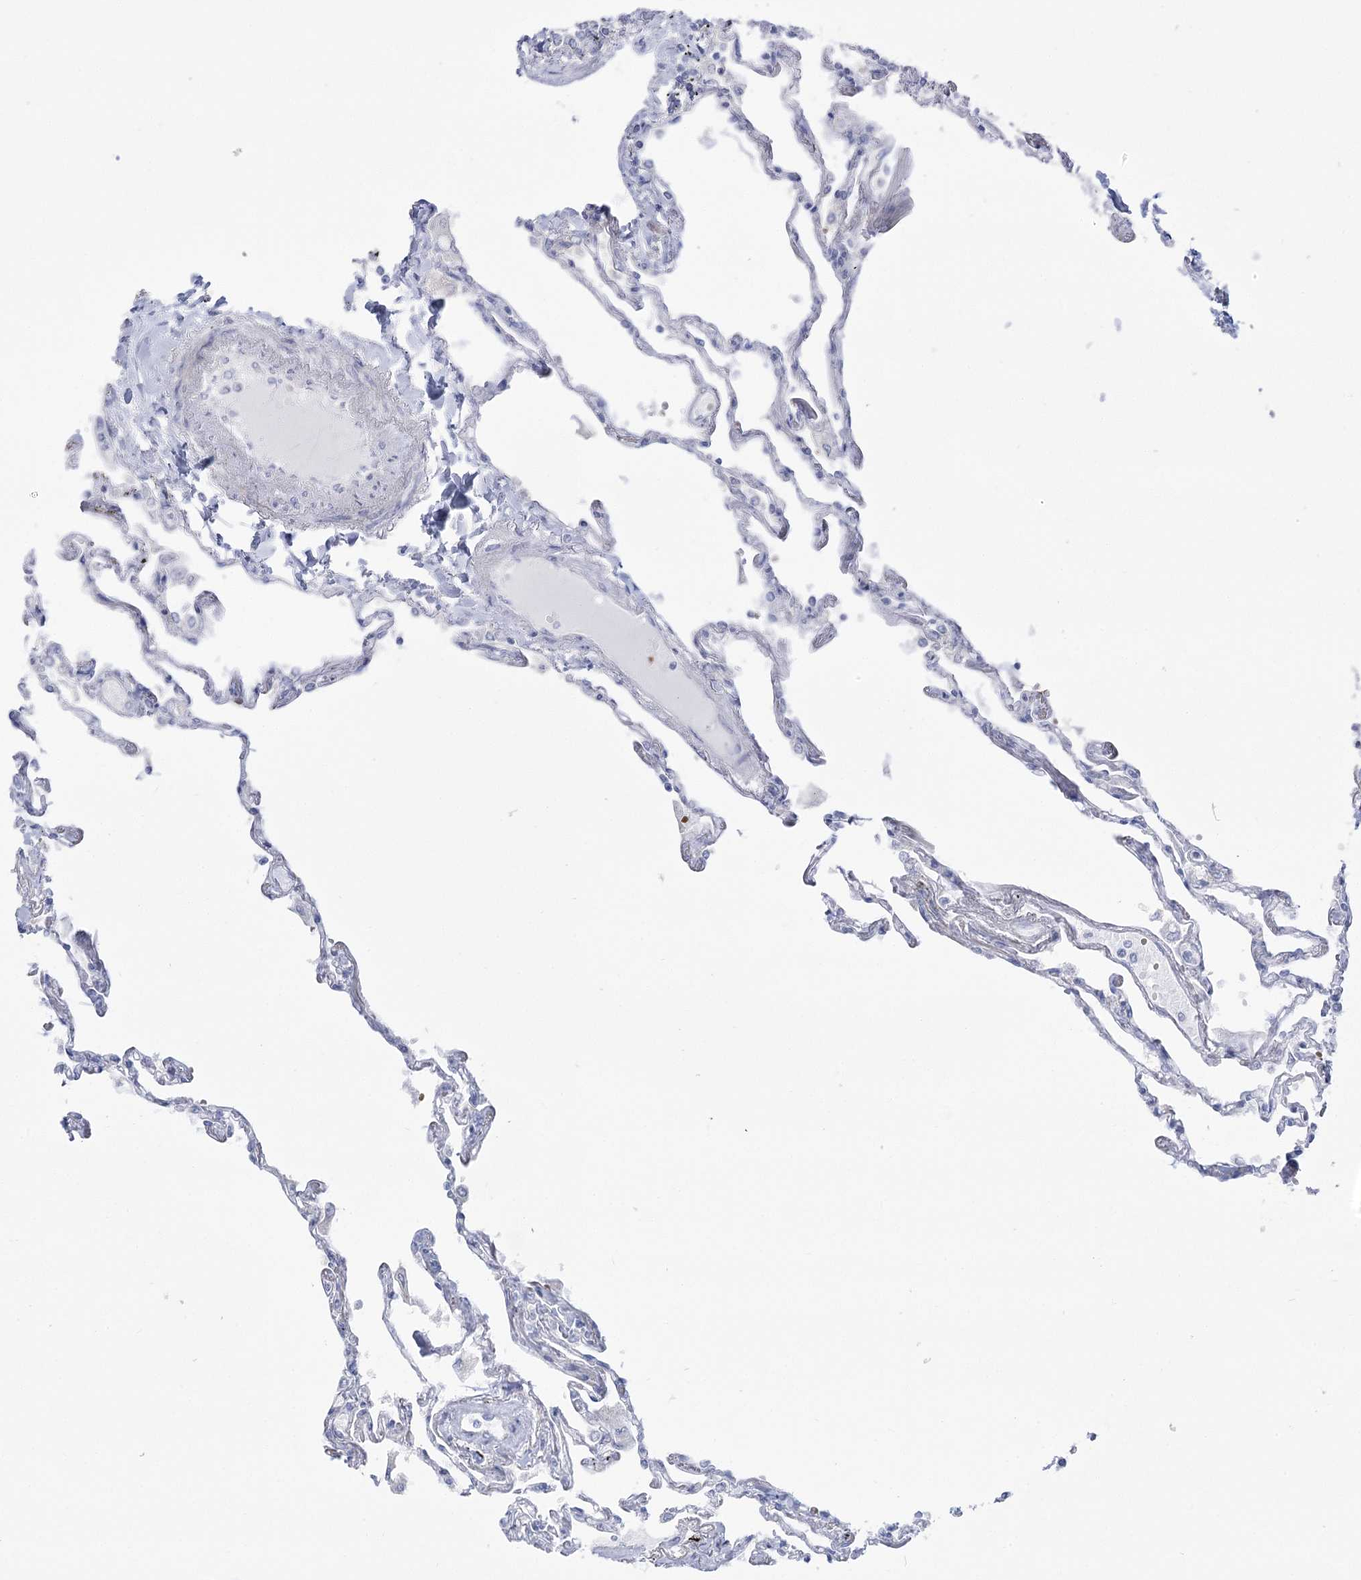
{"staining": {"intensity": "moderate", "quantity": "<25%", "location": "cytoplasmic/membranous"}, "tissue": "lung", "cell_type": "Alveolar cells", "image_type": "normal", "snomed": [{"axis": "morphology", "description": "Normal tissue, NOS"}, {"axis": "topography", "description": "Lung"}], "caption": "This is a histology image of IHC staining of normal lung, which shows moderate expression in the cytoplasmic/membranous of alveolar cells.", "gene": "SIAE", "patient": {"sex": "female", "age": 67}}